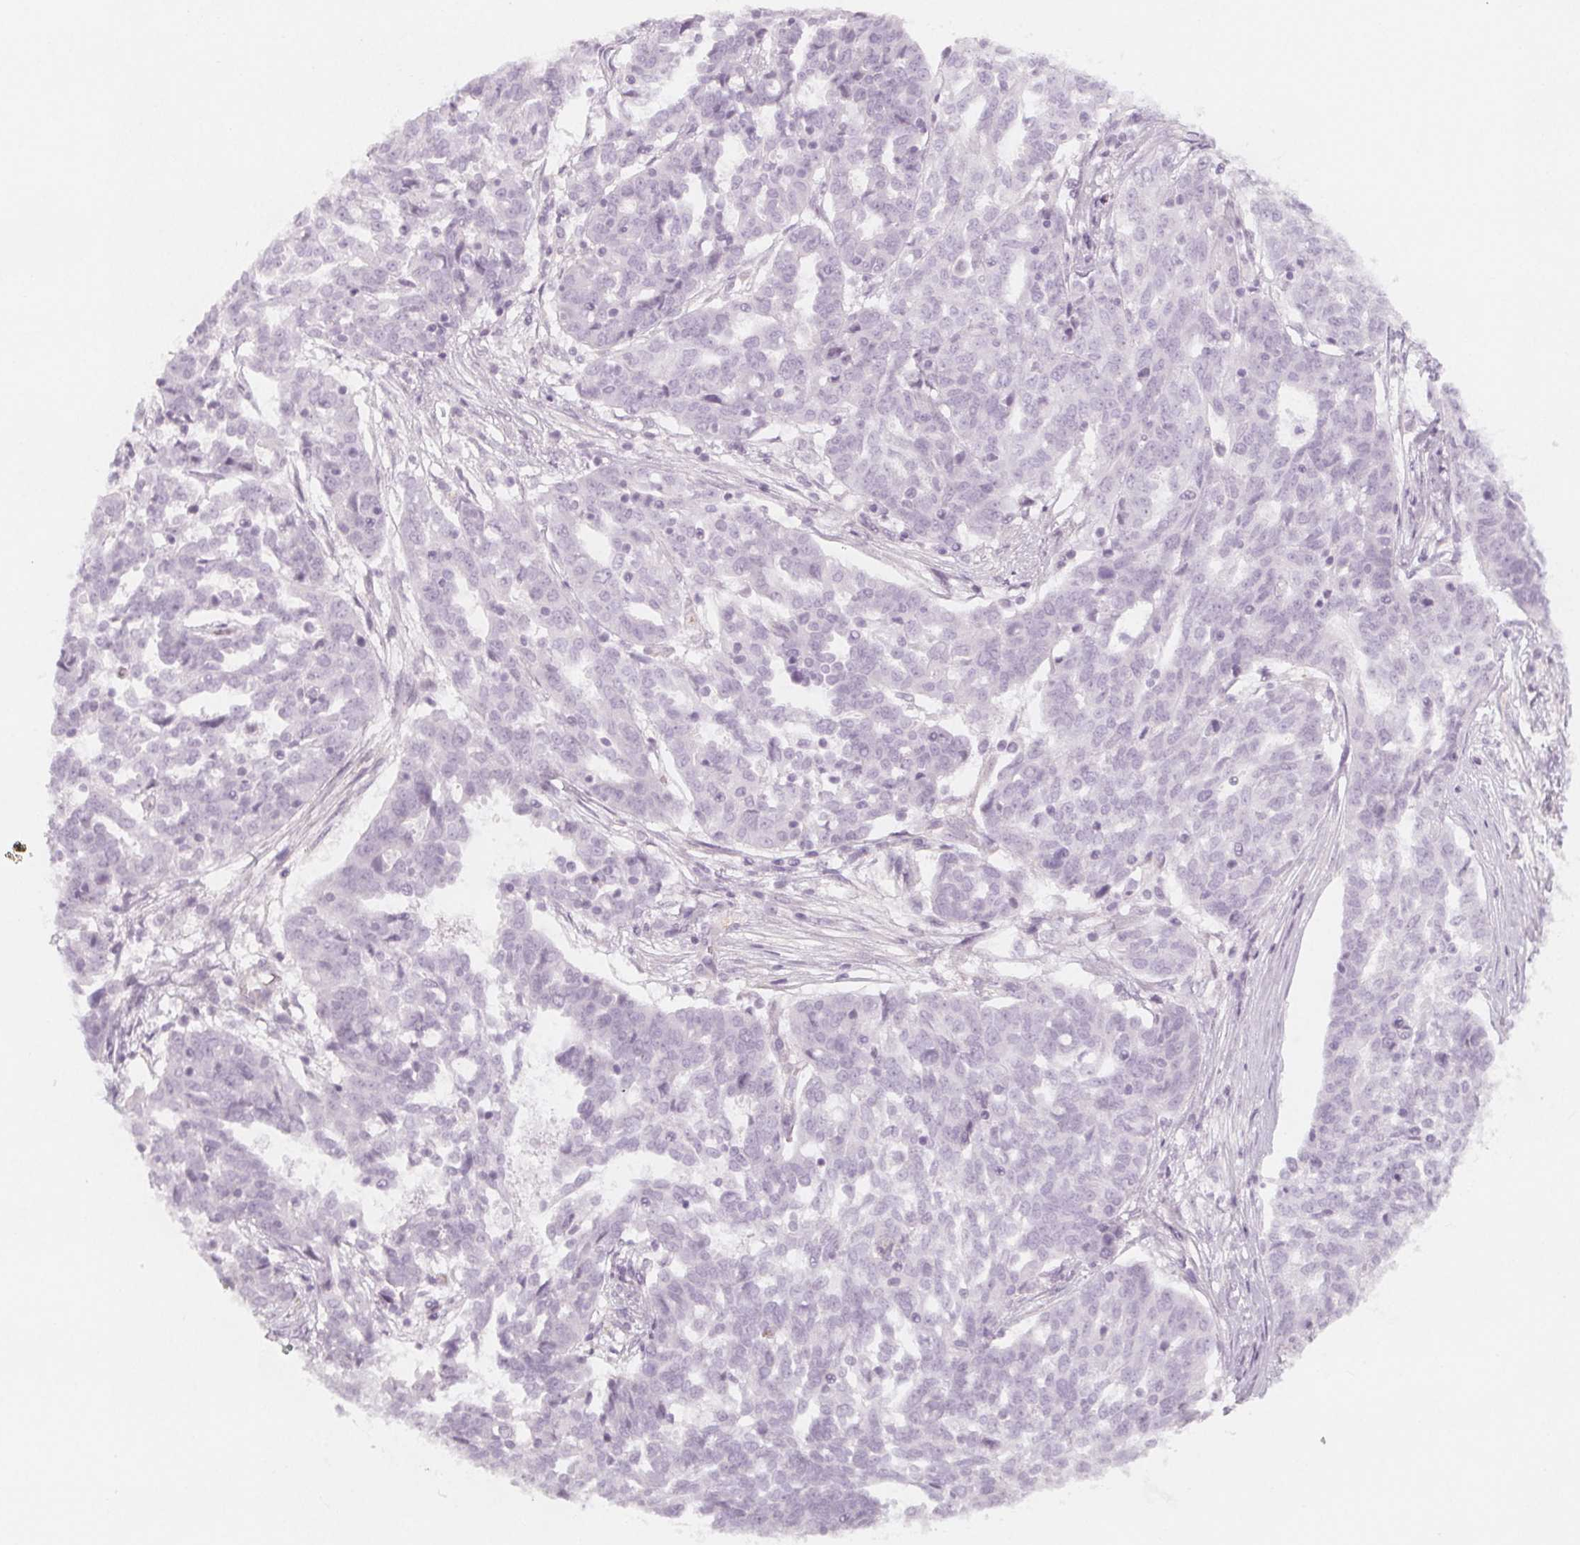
{"staining": {"intensity": "negative", "quantity": "none", "location": "none"}, "tissue": "ovarian cancer", "cell_type": "Tumor cells", "image_type": "cancer", "snomed": [{"axis": "morphology", "description": "Cystadenocarcinoma, serous, NOS"}, {"axis": "topography", "description": "Ovary"}], "caption": "High magnification brightfield microscopy of ovarian cancer stained with DAB (brown) and counterstained with hematoxylin (blue): tumor cells show no significant expression.", "gene": "MAP1A", "patient": {"sex": "female", "age": 67}}